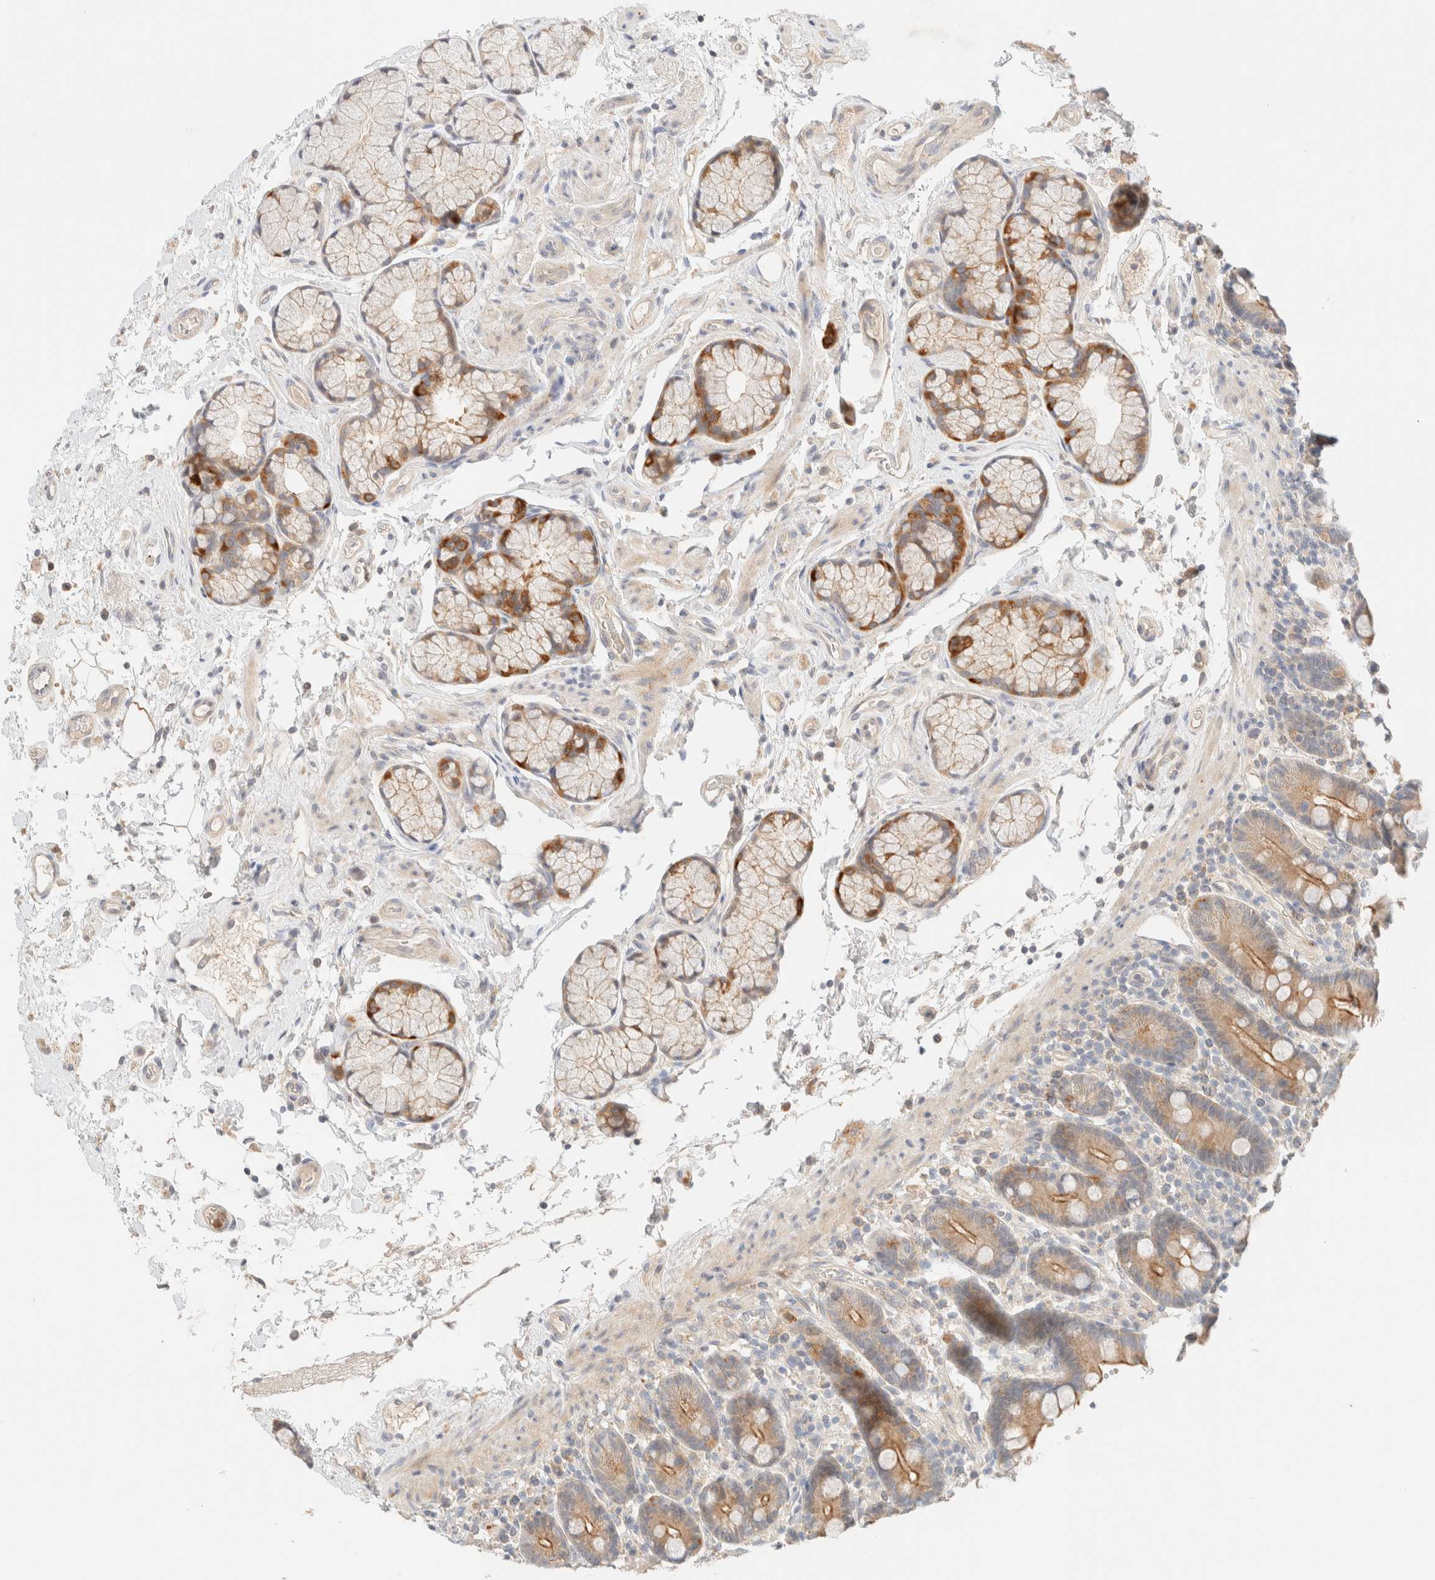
{"staining": {"intensity": "moderate", "quantity": ">75%", "location": "cytoplasmic/membranous"}, "tissue": "duodenum", "cell_type": "Glandular cells", "image_type": "normal", "snomed": [{"axis": "morphology", "description": "Normal tissue, NOS"}, {"axis": "topography", "description": "Small intestine, NOS"}], "caption": "This is an image of immunohistochemistry (IHC) staining of normal duodenum, which shows moderate positivity in the cytoplasmic/membranous of glandular cells.", "gene": "SGSM2", "patient": {"sex": "female", "age": 71}}